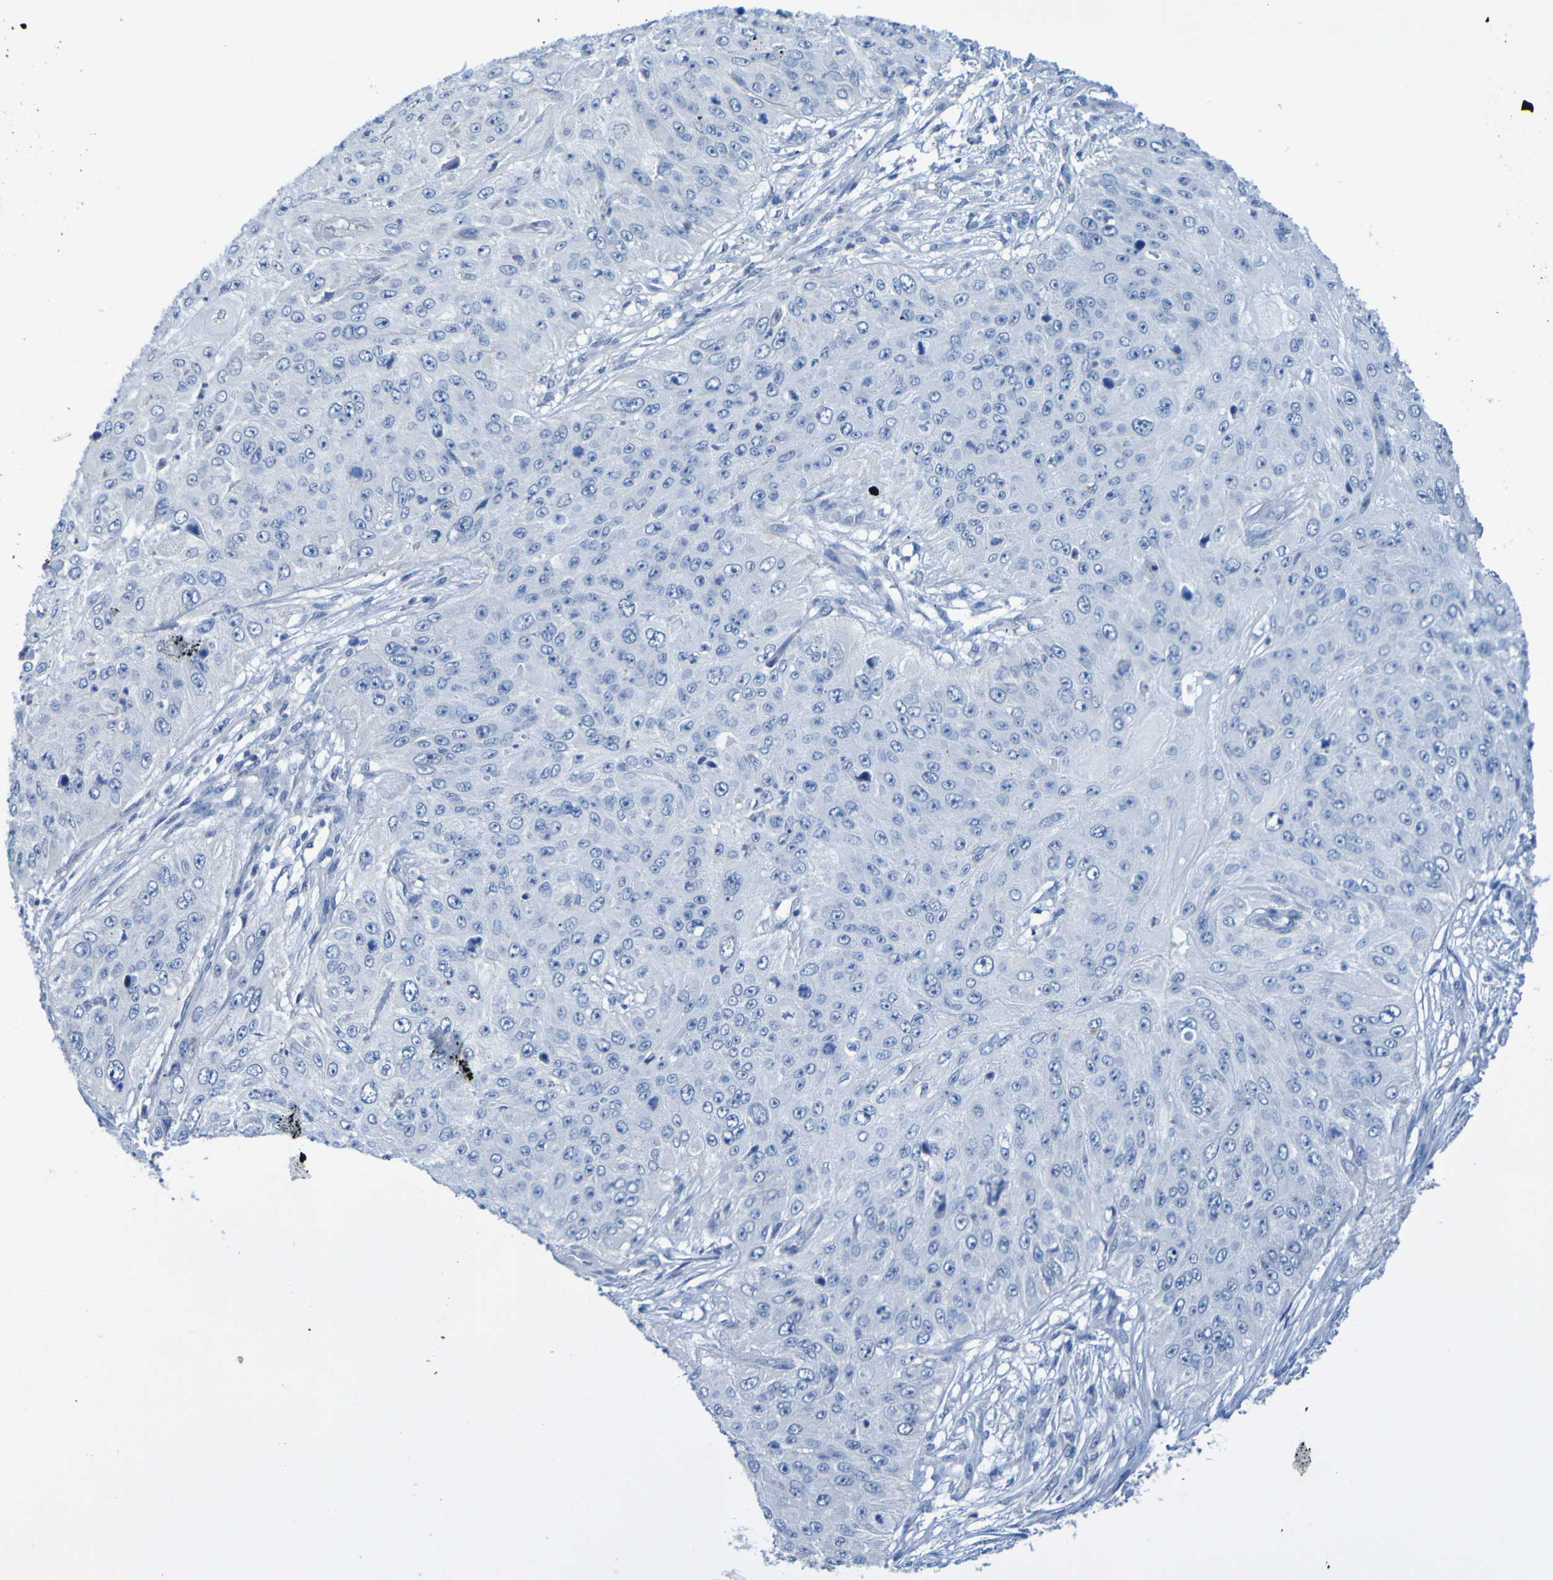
{"staining": {"intensity": "negative", "quantity": "none", "location": "none"}, "tissue": "skin cancer", "cell_type": "Tumor cells", "image_type": "cancer", "snomed": [{"axis": "morphology", "description": "Squamous cell carcinoma, NOS"}, {"axis": "topography", "description": "Skin"}], "caption": "Immunohistochemical staining of skin squamous cell carcinoma exhibits no significant positivity in tumor cells. Nuclei are stained in blue.", "gene": "ACMSD", "patient": {"sex": "female", "age": 80}}